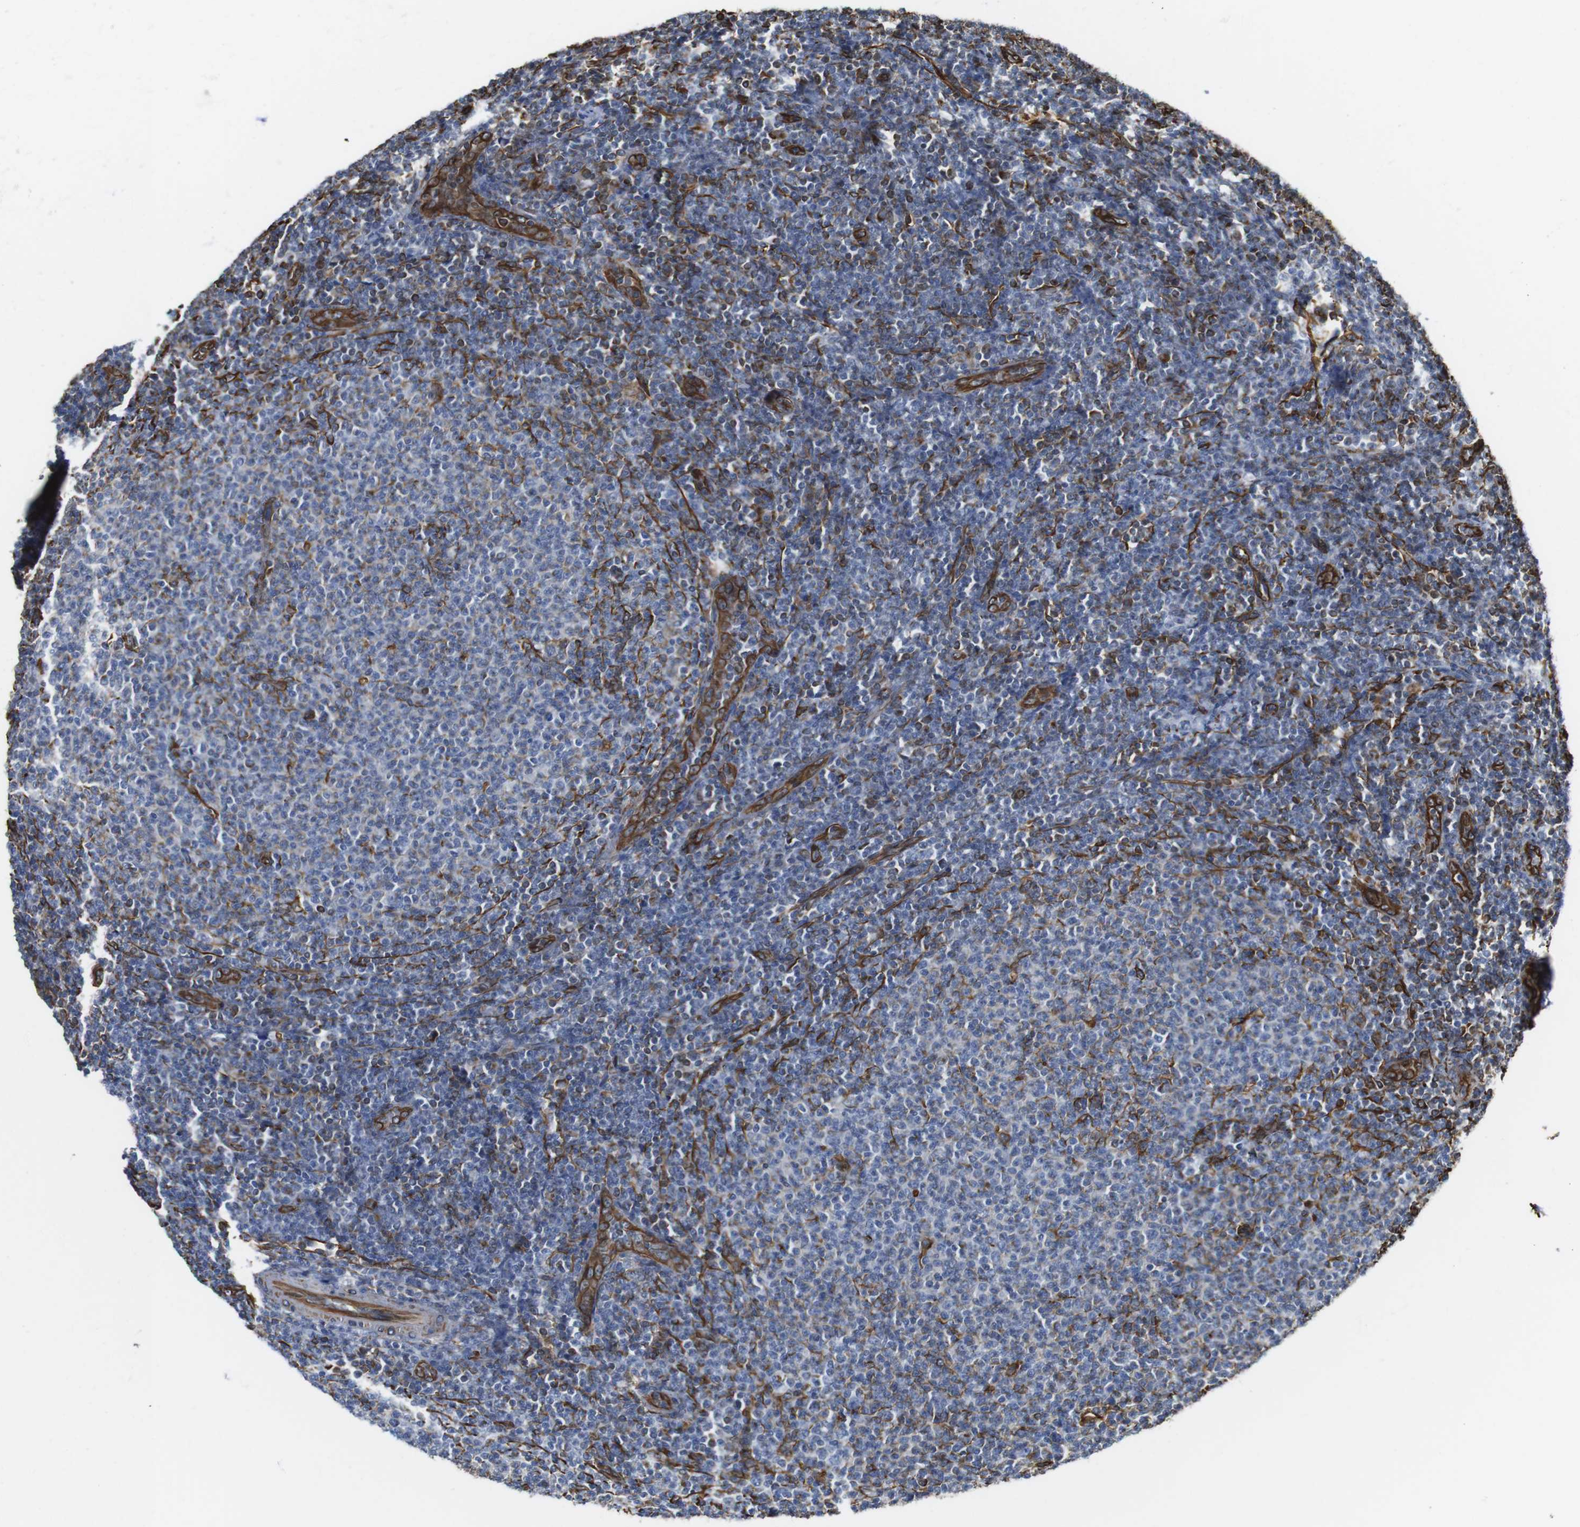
{"staining": {"intensity": "weak", "quantity": "<25%", "location": "cytoplasmic/membranous"}, "tissue": "lymphoma", "cell_type": "Tumor cells", "image_type": "cancer", "snomed": [{"axis": "morphology", "description": "Malignant lymphoma, non-Hodgkin's type, Low grade"}, {"axis": "topography", "description": "Lymph node"}], "caption": "DAB (3,3'-diaminobenzidine) immunohistochemical staining of human lymphoma displays no significant expression in tumor cells.", "gene": "RALGPS1", "patient": {"sex": "male", "age": 66}}